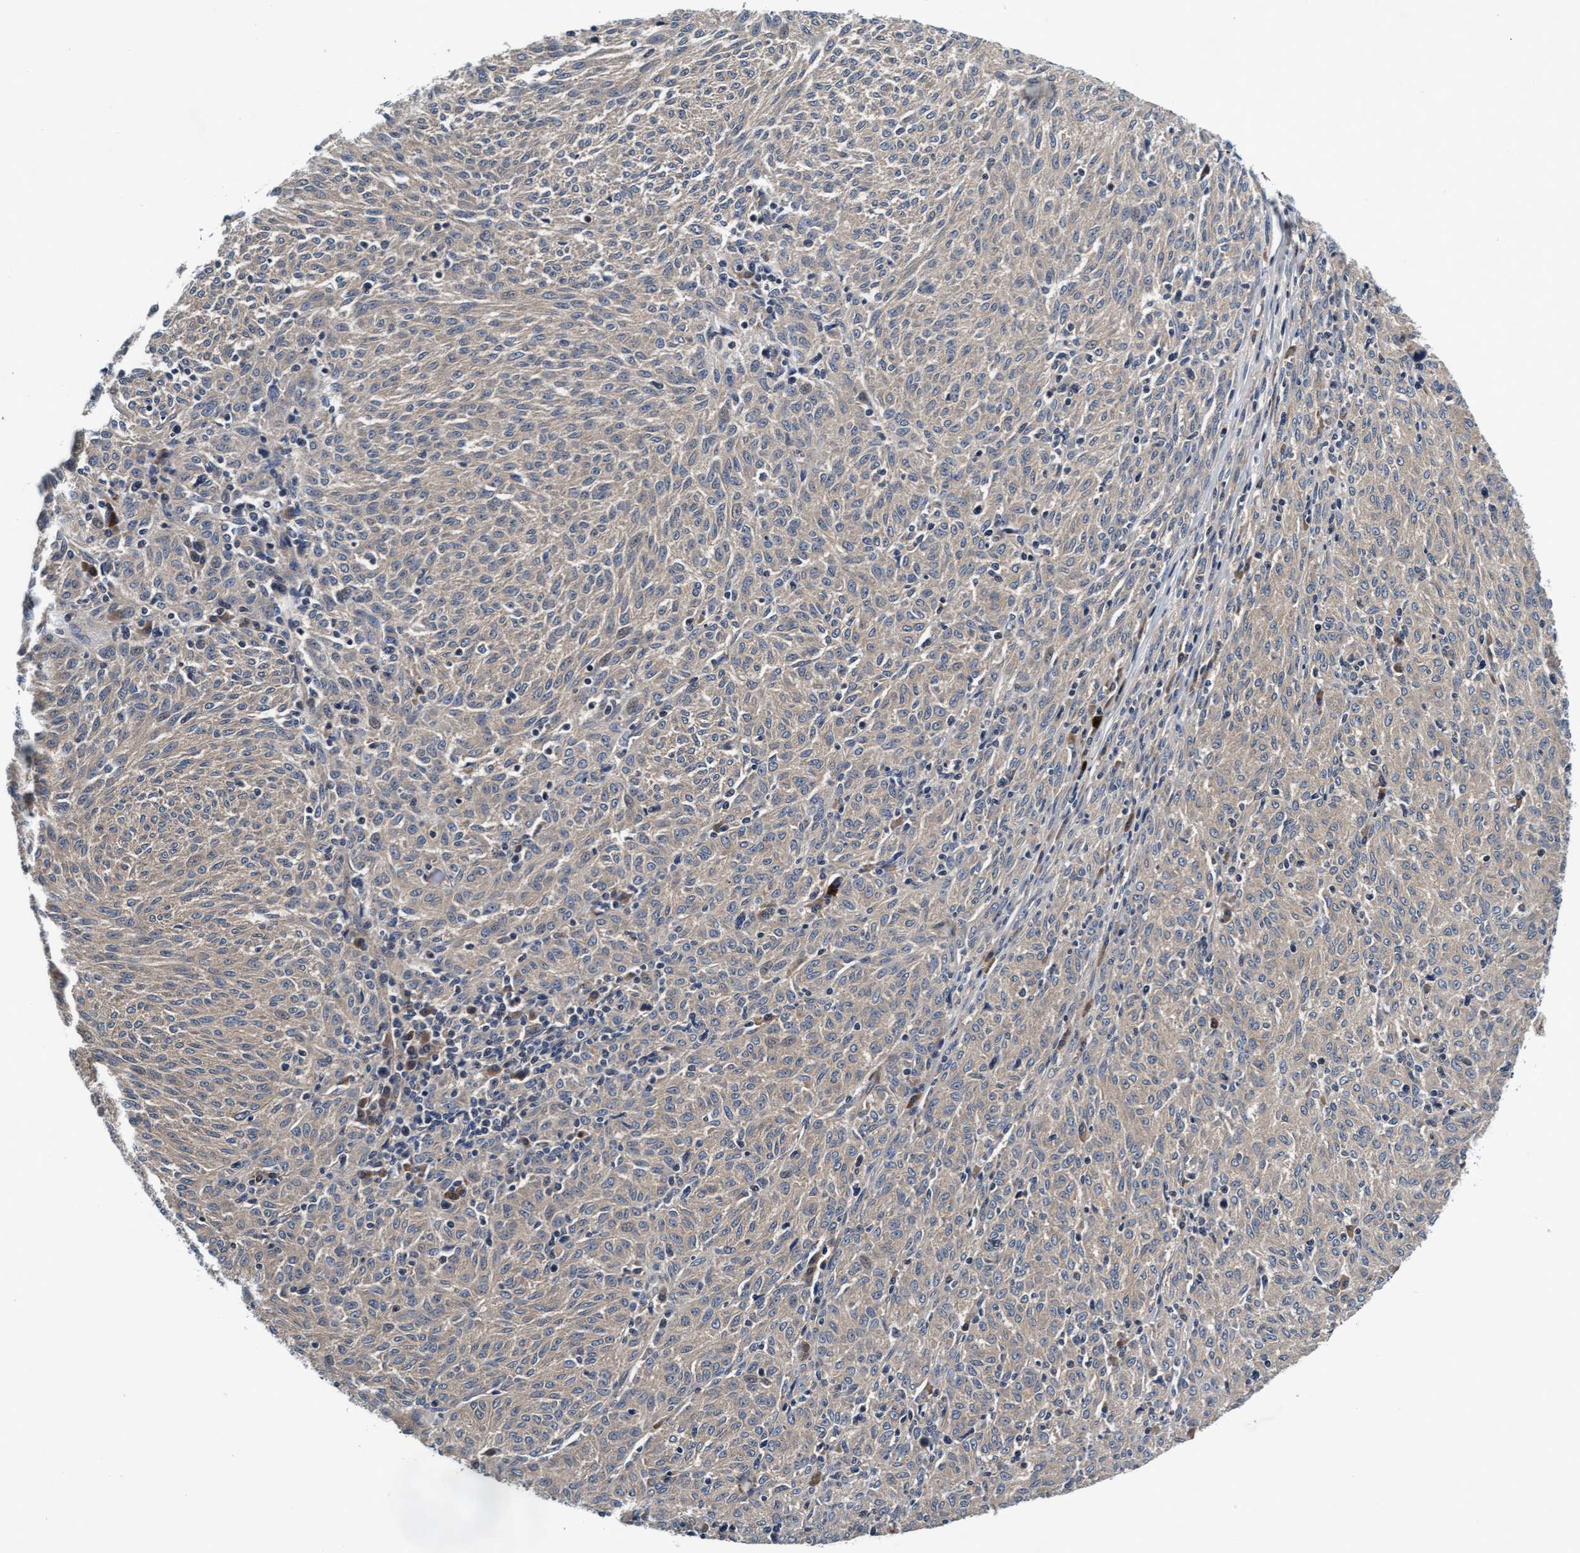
{"staining": {"intensity": "negative", "quantity": "none", "location": "none"}, "tissue": "melanoma", "cell_type": "Tumor cells", "image_type": "cancer", "snomed": [{"axis": "morphology", "description": "Malignant melanoma, NOS"}, {"axis": "topography", "description": "Skin"}], "caption": "An immunohistochemistry (IHC) micrograph of malignant melanoma is shown. There is no staining in tumor cells of malignant melanoma.", "gene": "EFCAB13", "patient": {"sex": "female", "age": 72}}